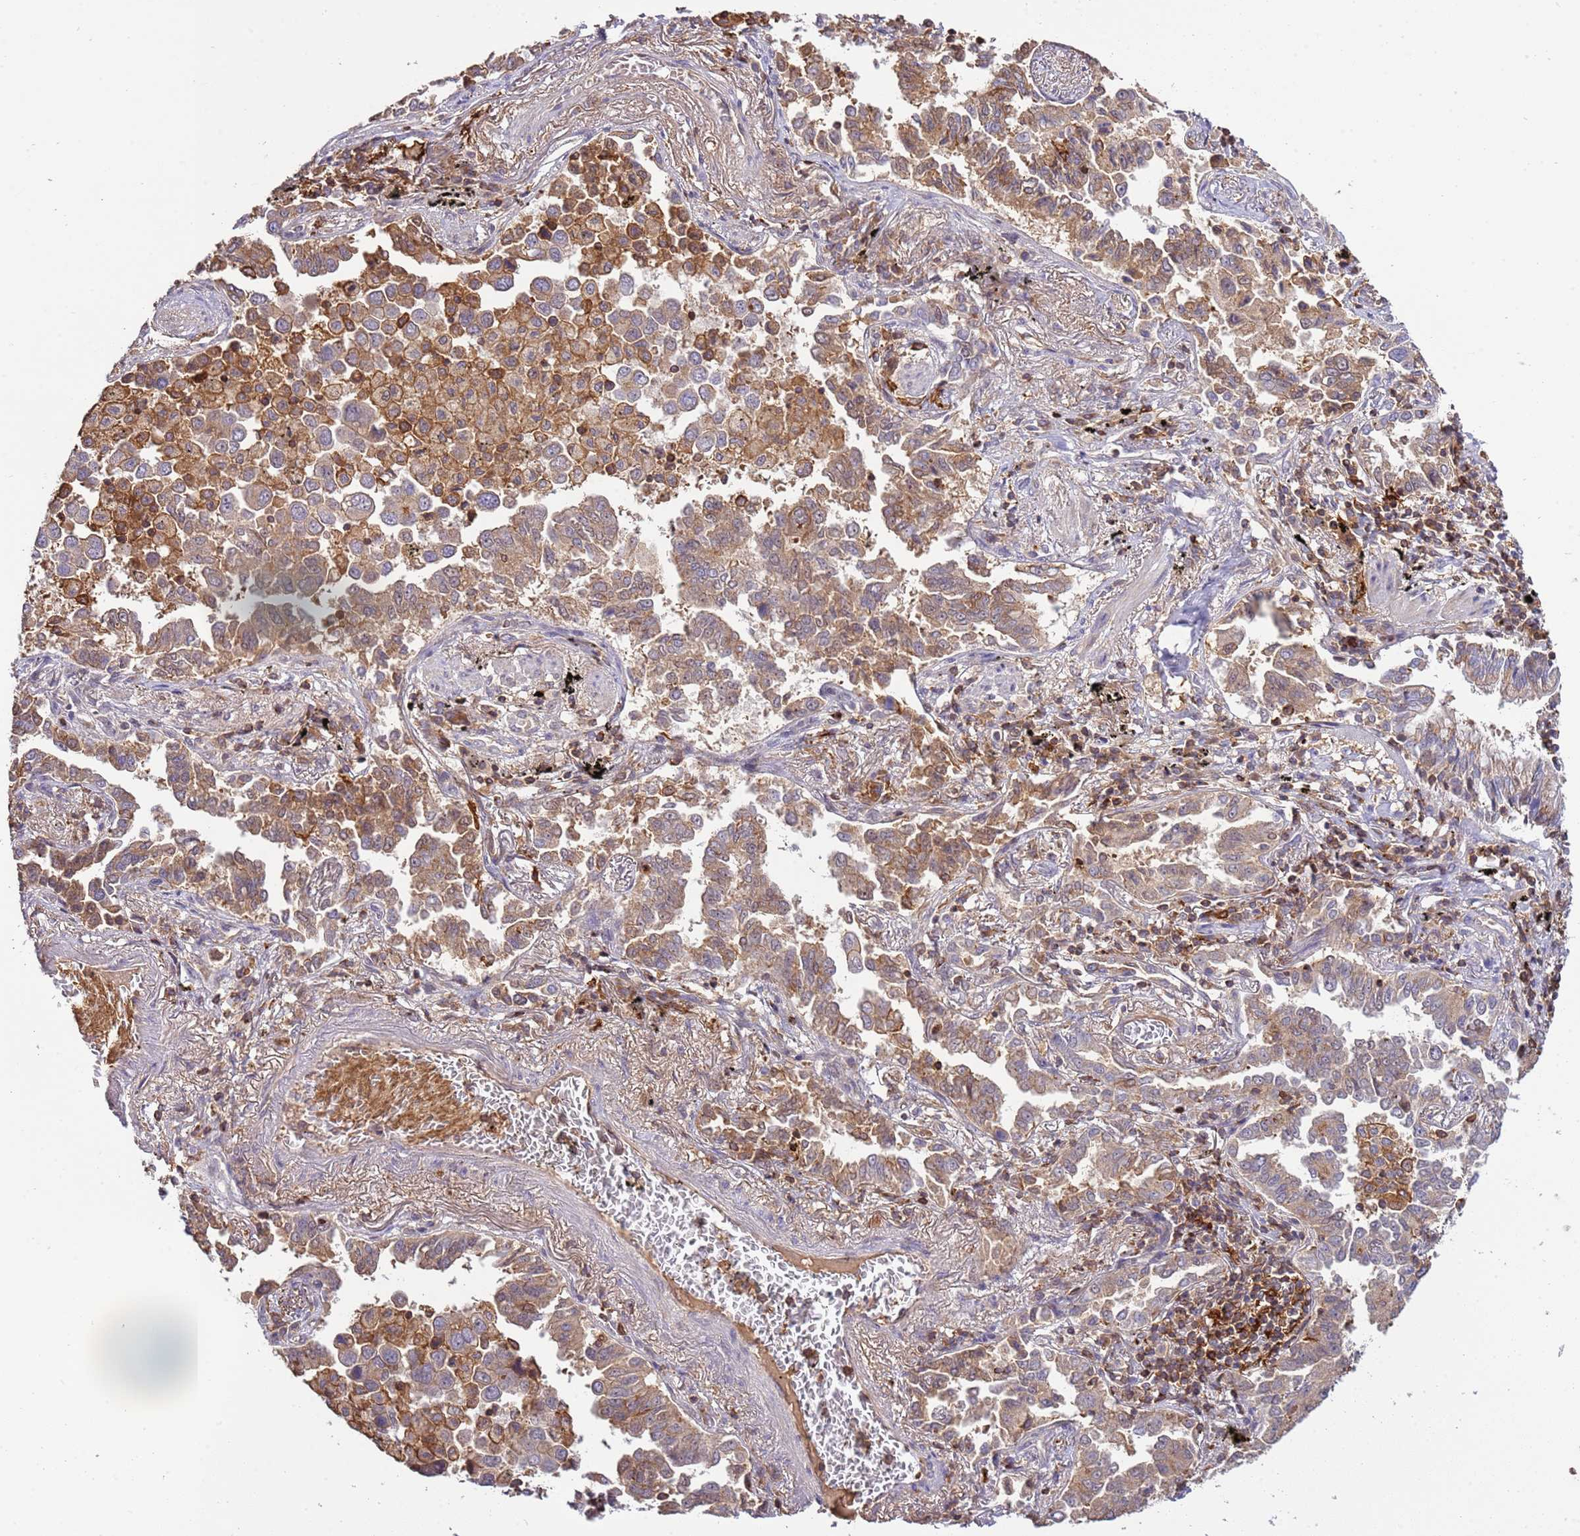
{"staining": {"intensity": "moderate", "quantity": ">75%", "location": "cytoplasmic/membranous"}, "tissue": "lung cancer", "cell_type": "Tumor cells", "image_type": "cancer", "snomed": [{"axis": "morphology", "description": "Adenocarcinoma, NOS"}, {"axis": "topography", "description": "Lung"}], "caption": "Protein staining of lung cancer tissue demonstrates moderate cytoplasmic/membranous positivity in about >75% of tumor cells.", "gene": "ZNF624", "patient": {"sex": "male", "age": 67}}